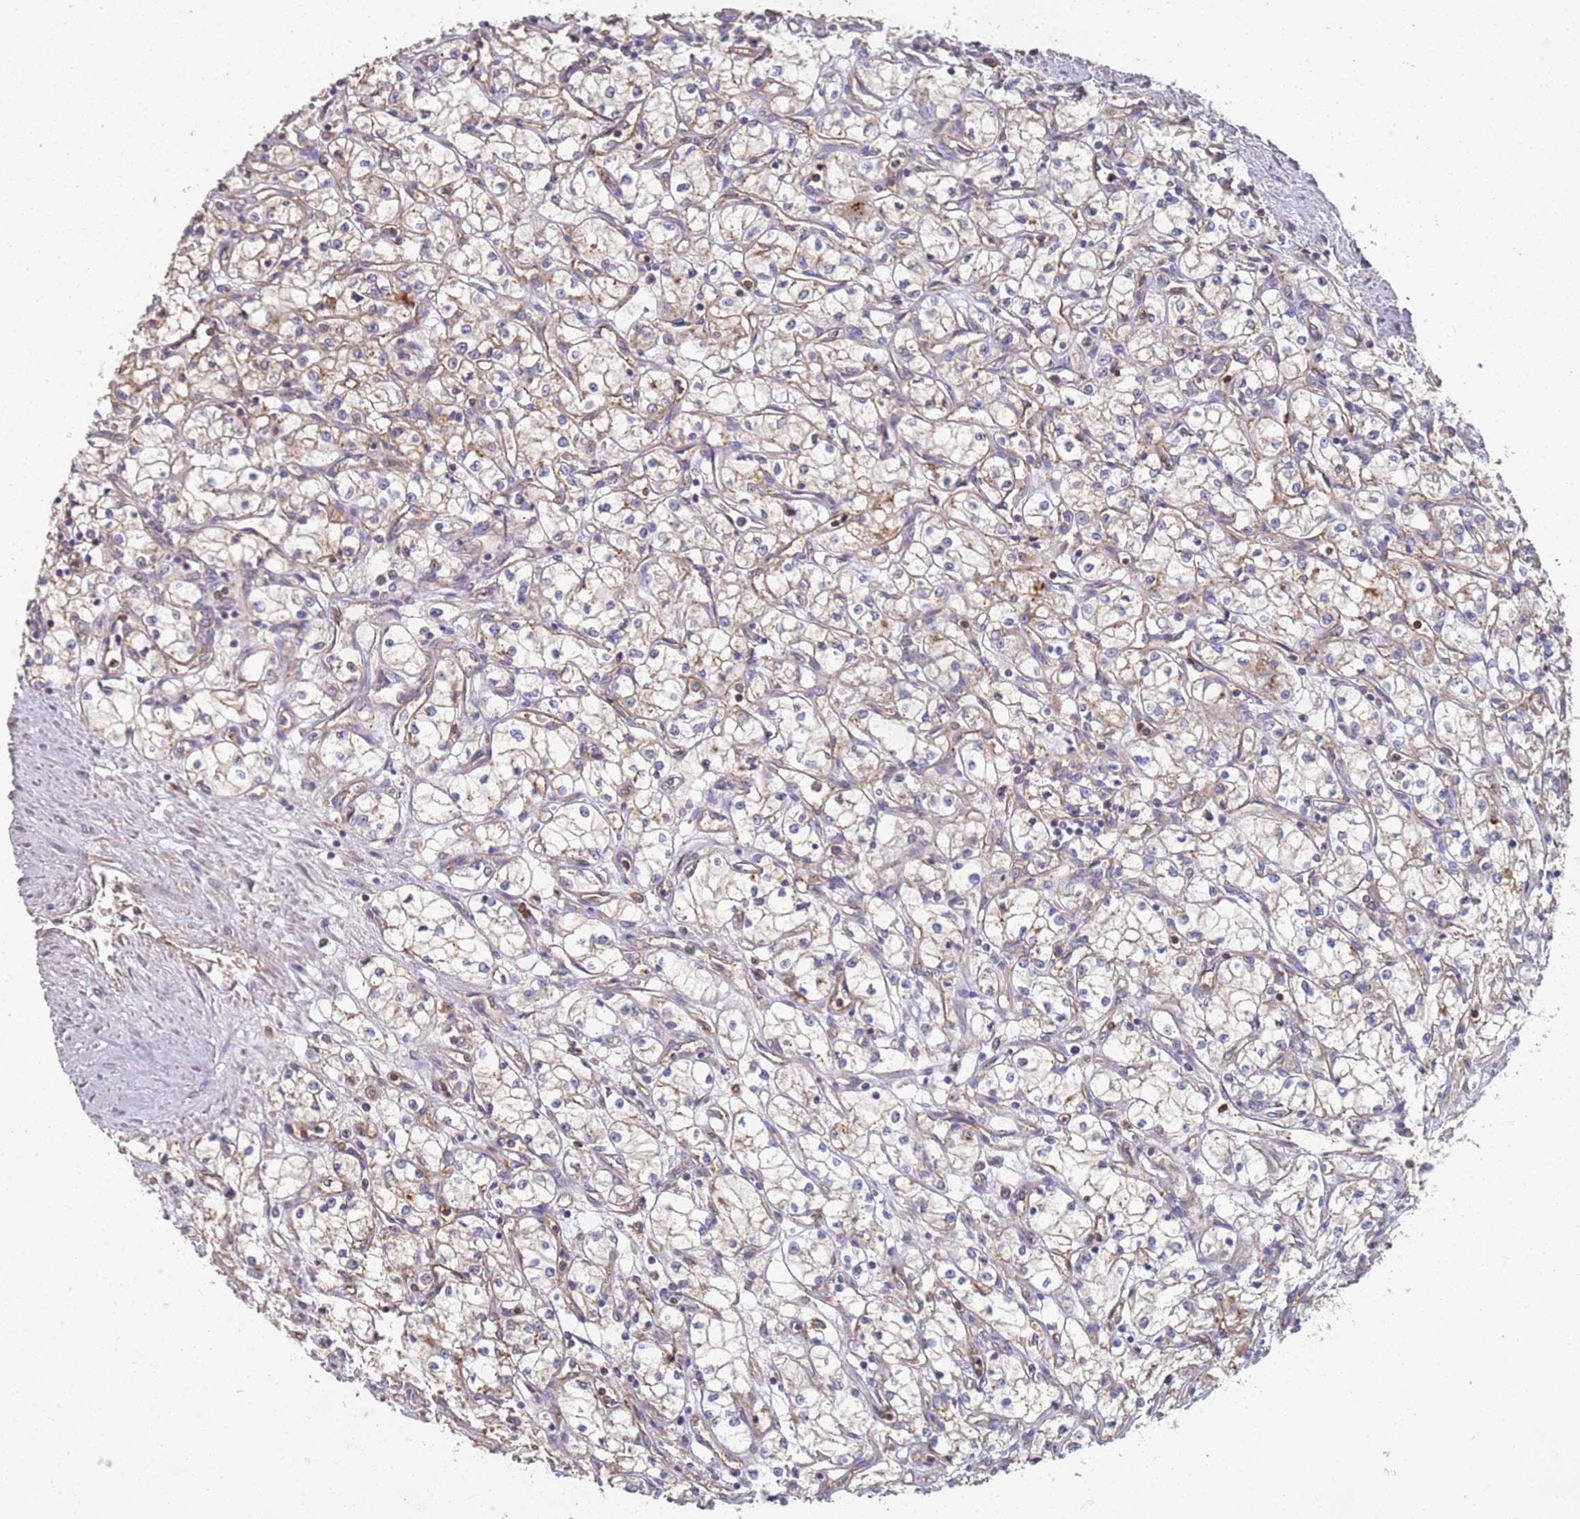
{"staining": {"intensity": "negative", "quantity": "none", "location": "none"}, "tissue": "renal cancer", "cell_type": "Tumor cells", "image_type": "cancer", "snomed": [{"axis": "morphology", "description": "Adenocarcinoma, NOS"}, {"axis": "topography", "description": "Kidney"}], "caption": "This is an immunohistochemistry (IHC) histopathology image of renal cancer. There is no expression in tumor cells.", "gene": "ABCB6", "patient": {"sex": "male", "age": 59}}